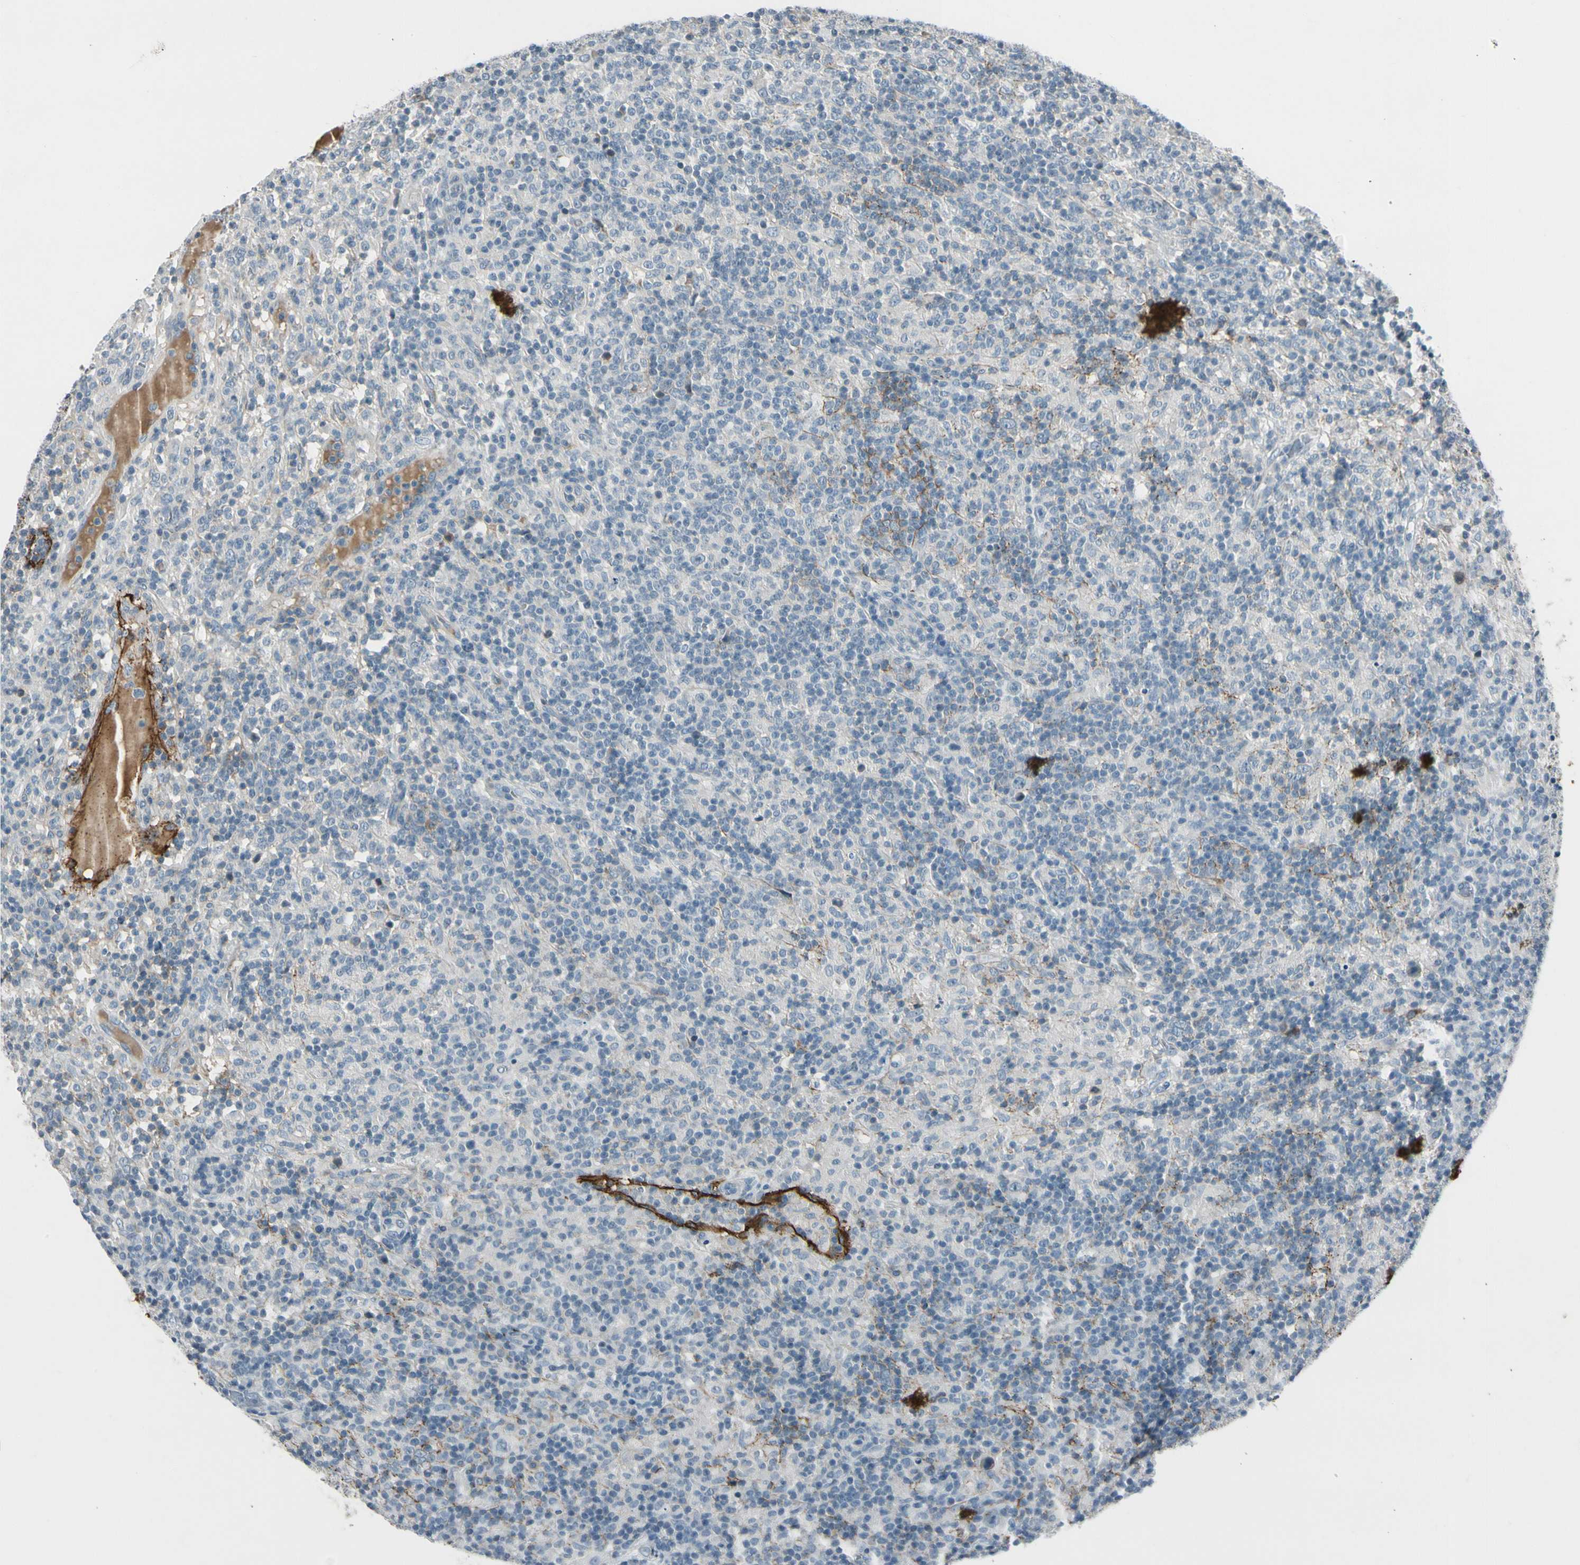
{"staining": {"intensity": "negative", "quantity": "none", "location": "none"}, "tissue": "lymphoma", "cell_type": "Tumor cells", "image_type": "cancer", "snomed": [{"axis": "morphology", "description": "Hodgkin's disease, NOS"}, {"axis": "topography", "description": "Lymph node"}], "caption": "Human Hodgkin's disease stained for a protein using immunohistochemistry reveals no positivity in tumor cells.", "gene": "PDPN", "patient": {"sex": "male", "age": 70}}